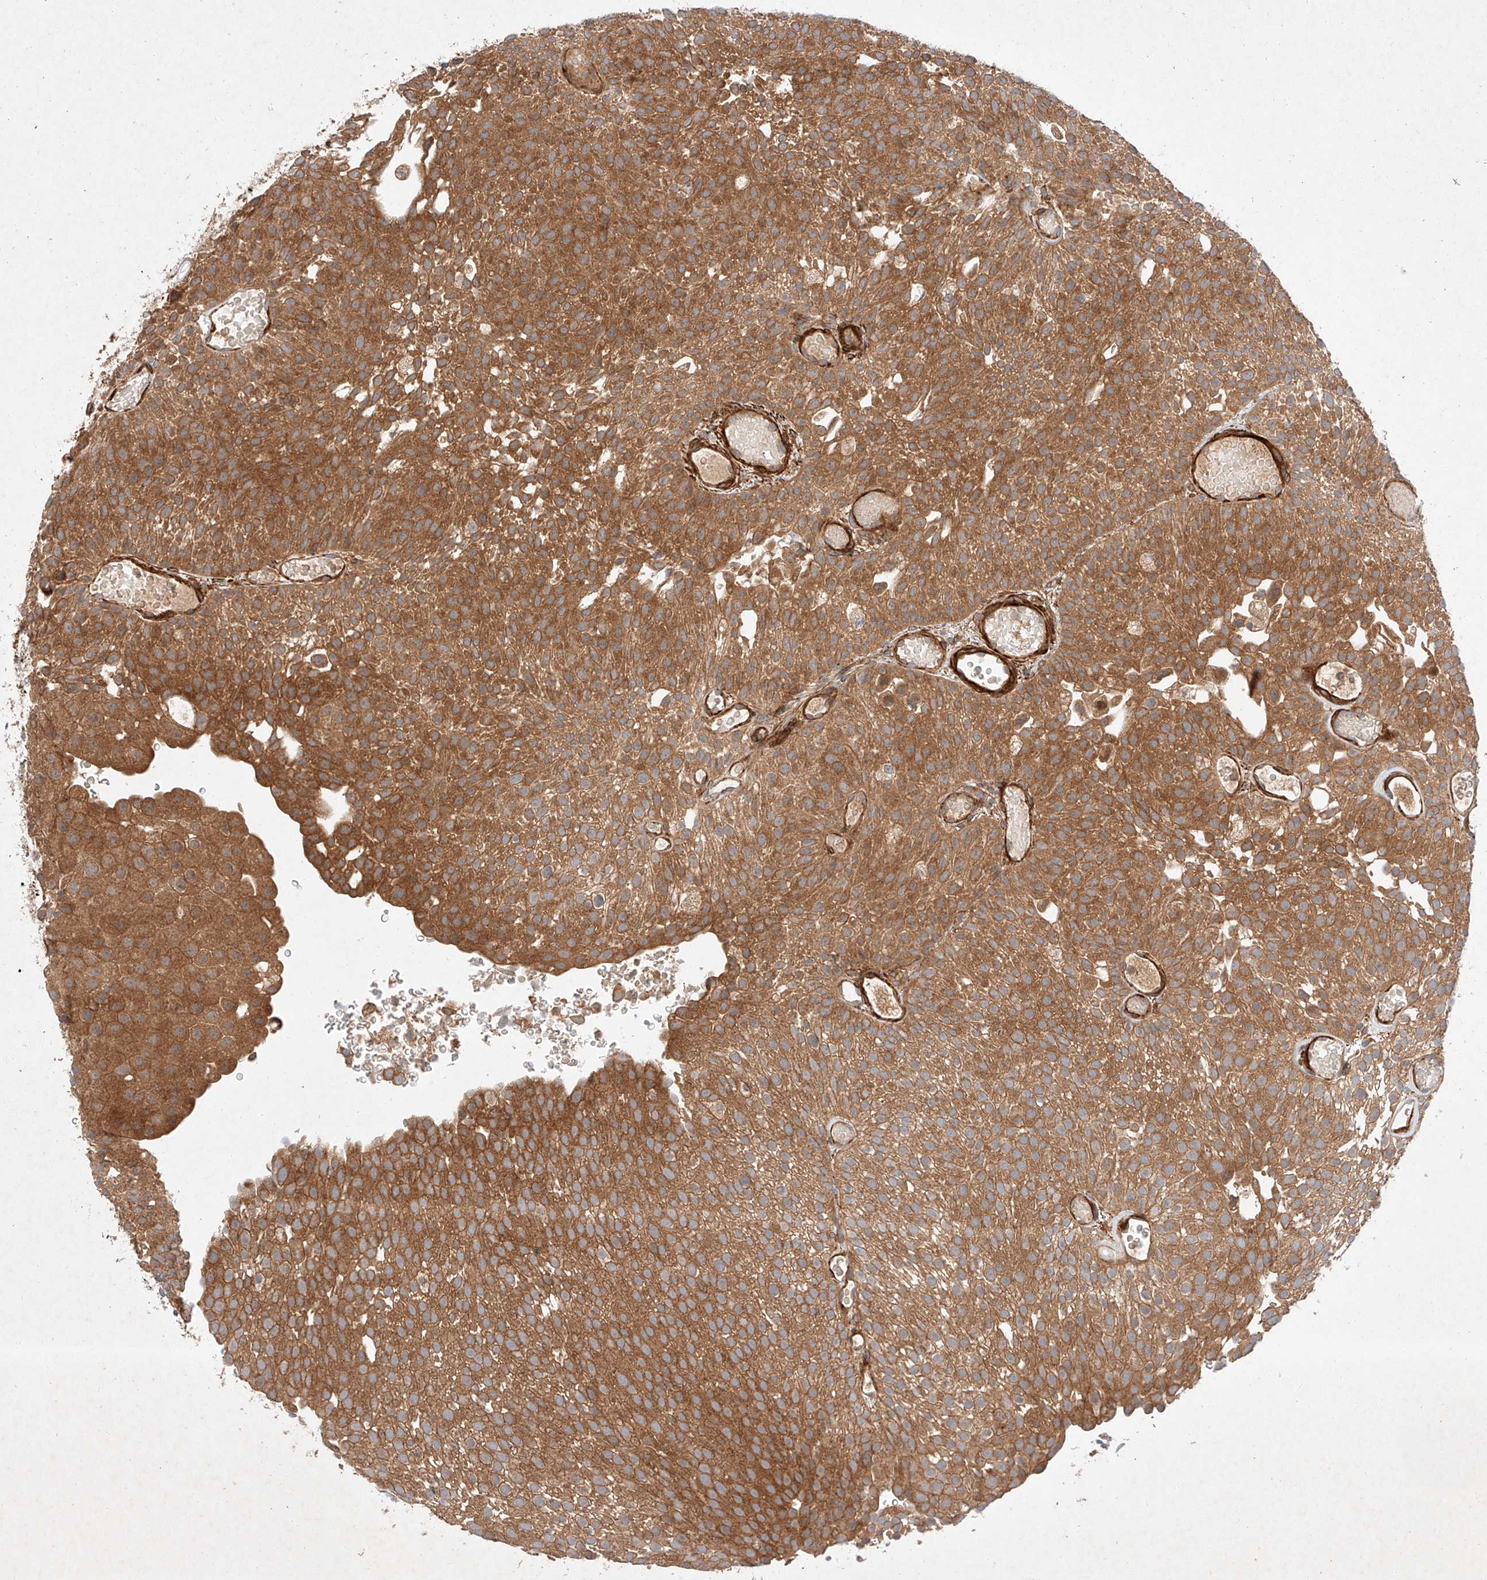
{"staining": {"intensity": "strong", "quantity": ">75%", "location": "cytoplasmic/membranous"}, "tissue": "urothelial cancer", "cell_type": "Tumor cells", "image_type": "cancer", "snomed": [{"axis": "morphology", "description": "Urothelial carcinoma, Low grade"}, {"axis": "topography", "description": "Urinary bladder"}], "caption": "Tumor cells reveal high levels of strong cytoplasmic/membranous positivity in approximately >75% of cells in human urothelial cancer.", "gene": "RAB23", "patient": {"sex": "male", "age": 78}}